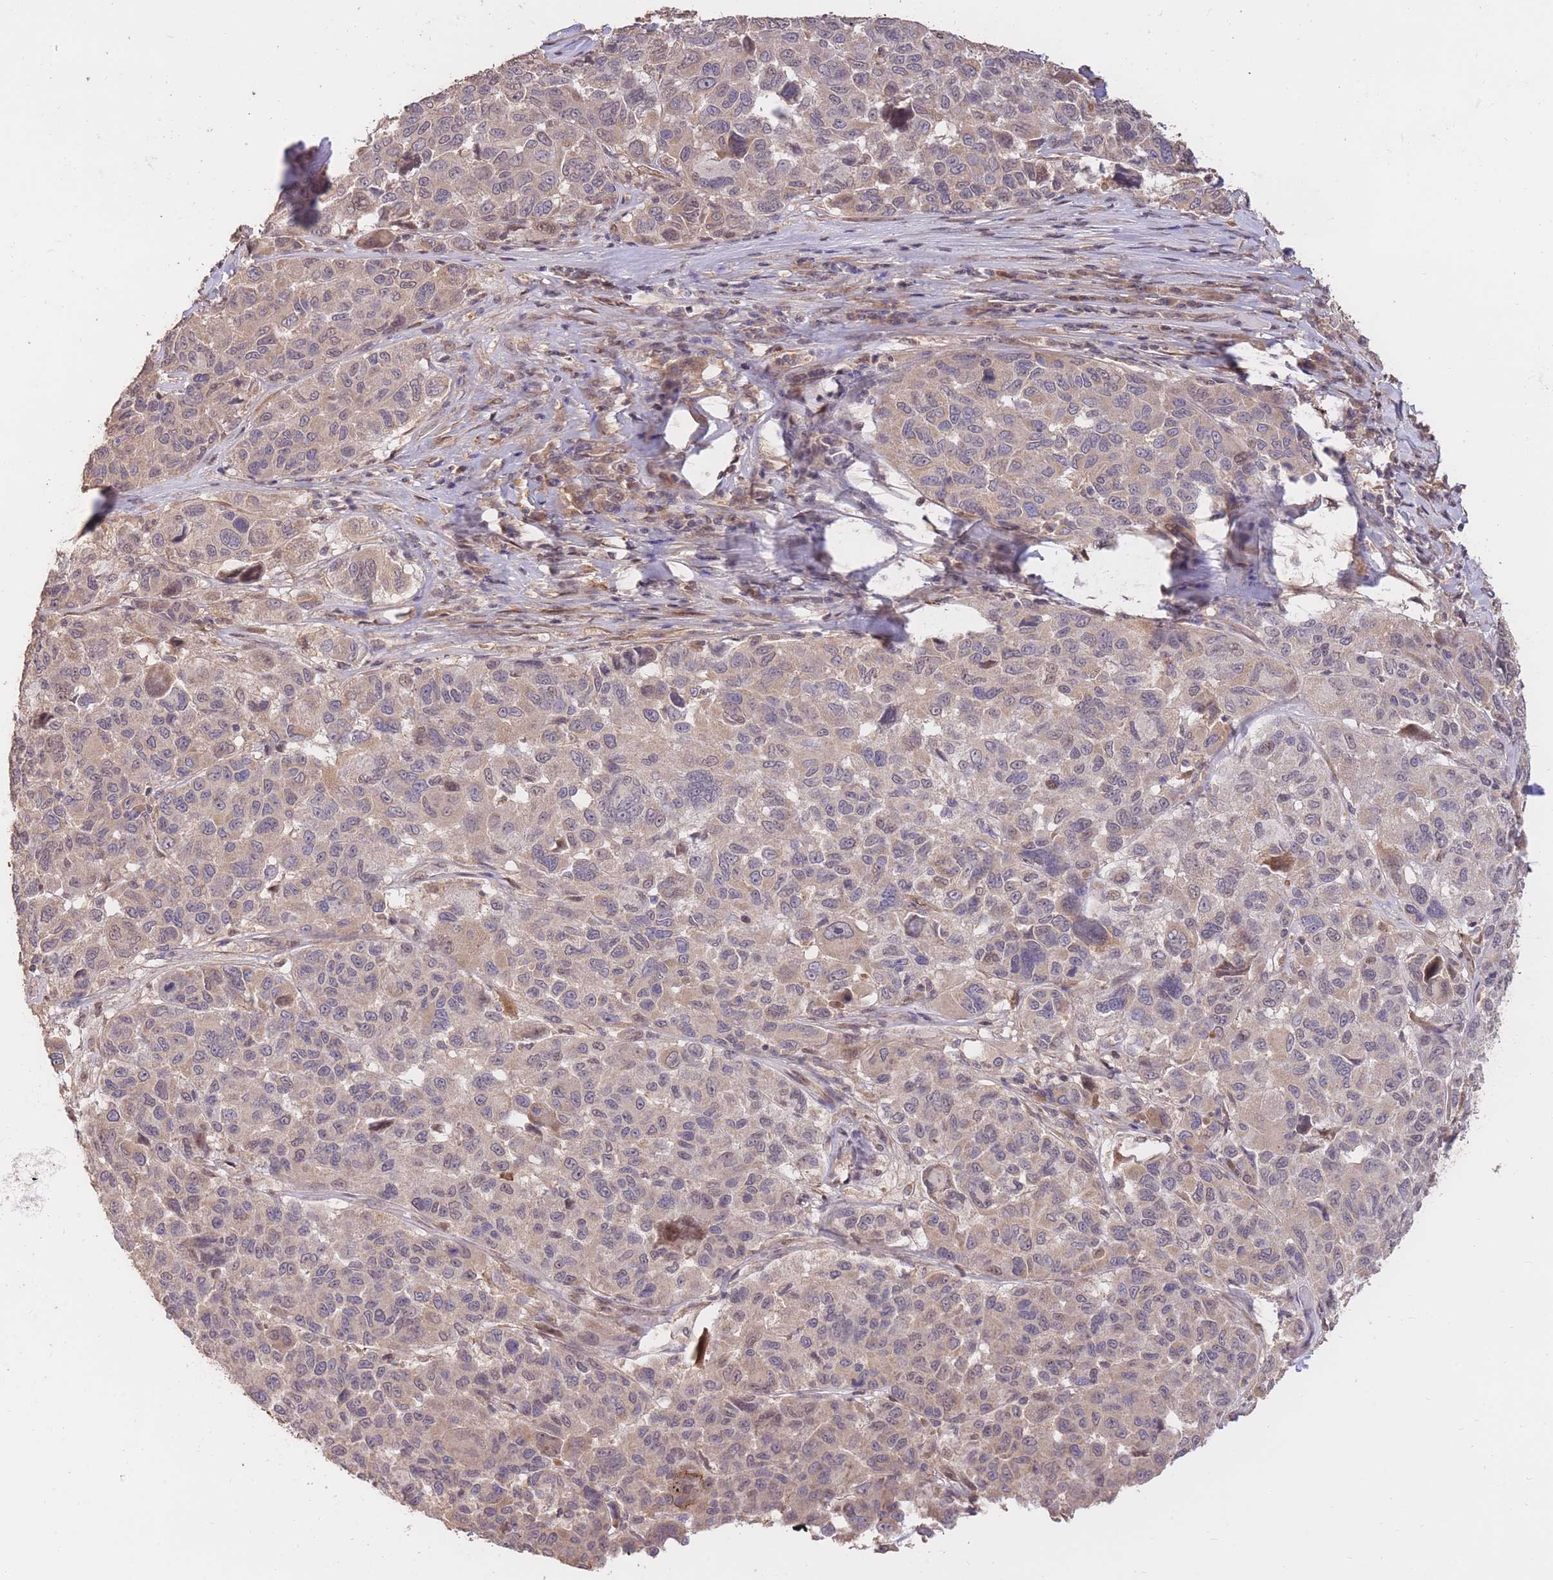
{"staining": {"intensity": "weak", "quantity": "<25%", "location": "cytoplasmic/membranous"}, "tissue": "melanoma", "cell_type": "Tumor cells", "image_type": "cancer", "snomed": [{"axis": "morphology", "description": "Malignant melanoma, NOS"}, {"axis": "topography", "description": "Skin"}], "caption": "Tumor cells show no significant positivity in malignant melanoma.", "gene": "RGS14", "patient": {"sex": "female", "age": 66}}